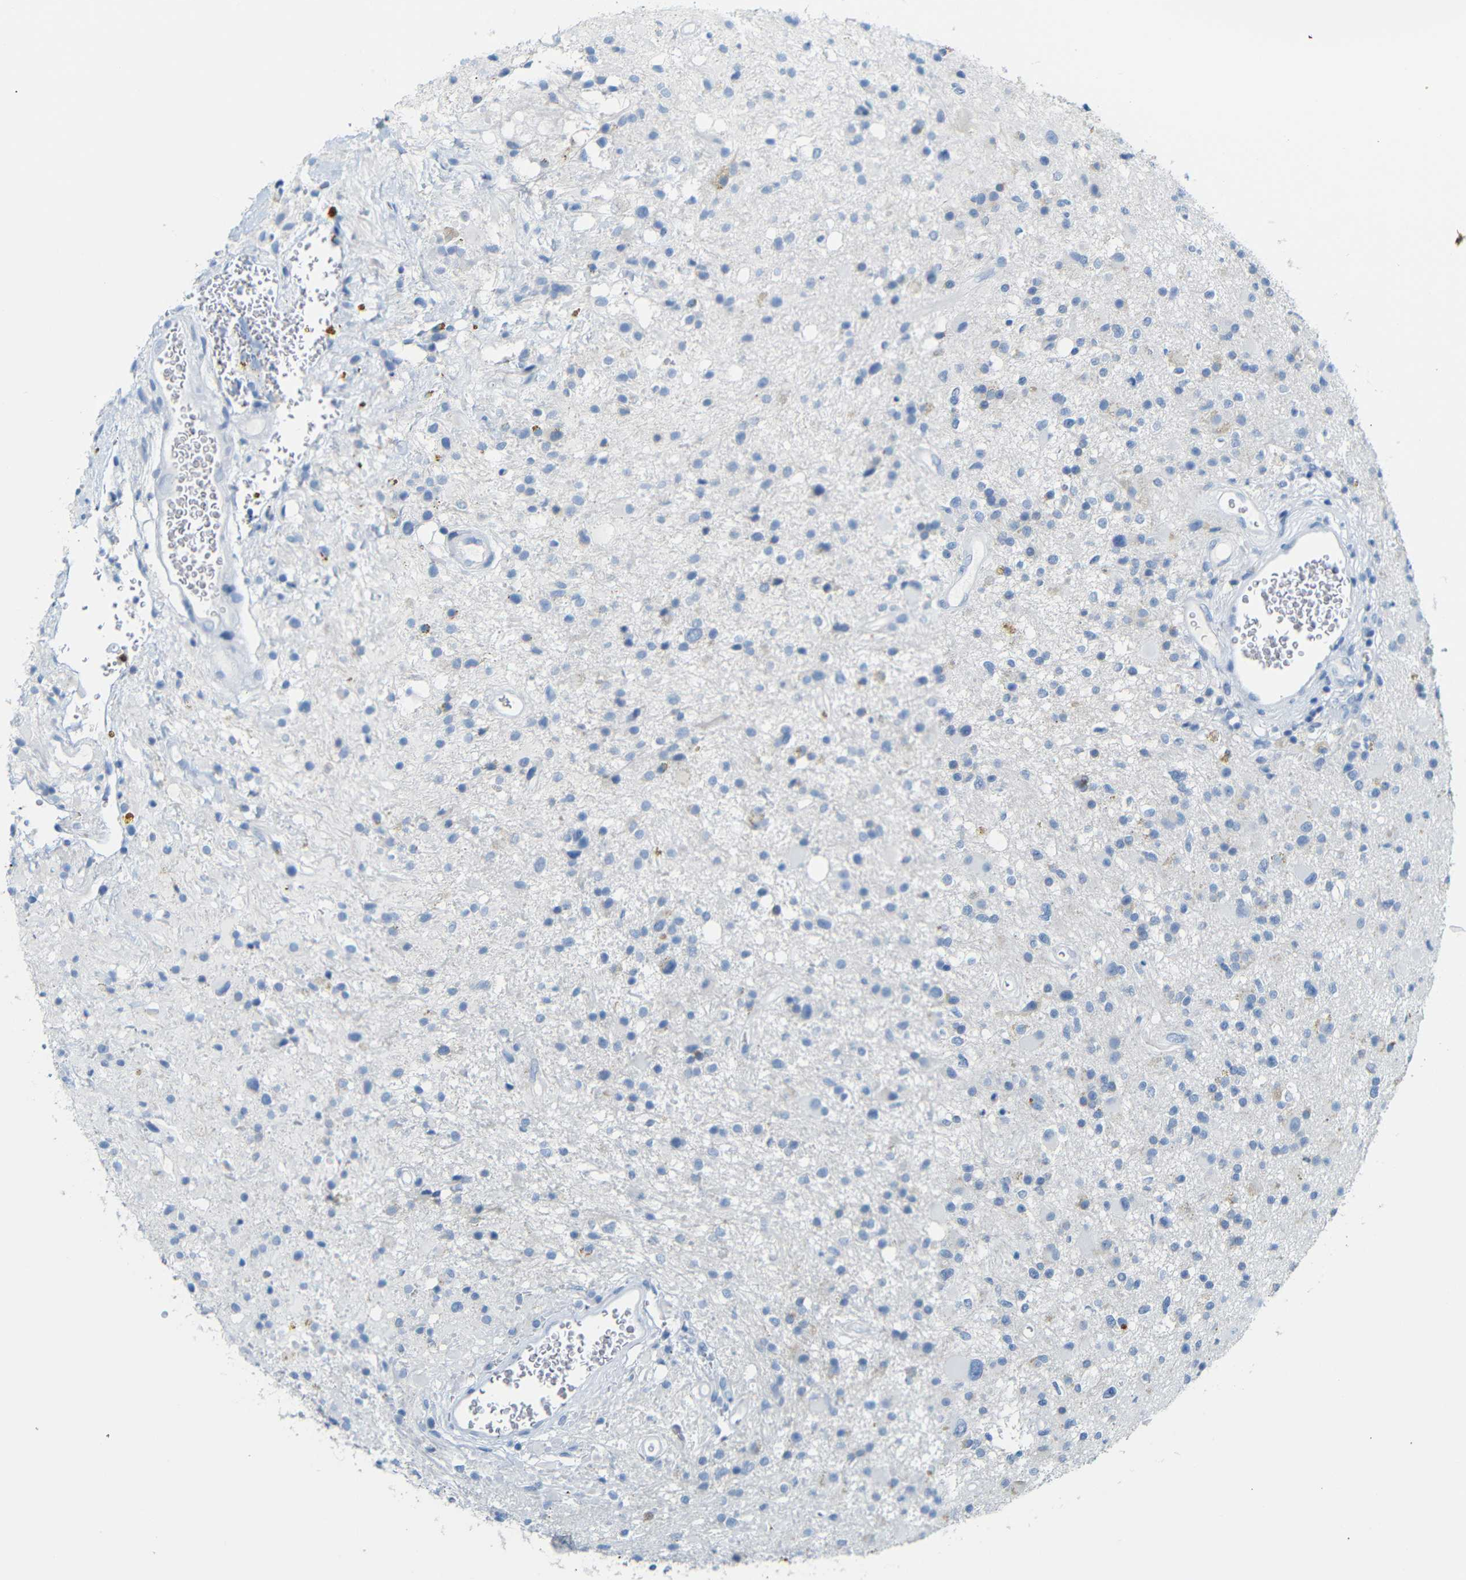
{"staining": {"intensity": "negative", "quantity": "none", "location": "none"}, "tissue": "glioma", "cell_type": "Tumor cells", "image_type": "cancer", "snomed": [{"axis": "morphology", "description": "Glioma, malignant, High grade"}, {"axis": "topography", "description": "Brain"}], "caption": "Immunohistochemistry image of neoplastic tissue: human malignant glioma (high-grade) stained with DAB (3,3'-diaminobenzidine) shows no significant protein expression in tumor cells.", "gene": "FCRL1", "patient": {"sex": "male", "age": 33}}